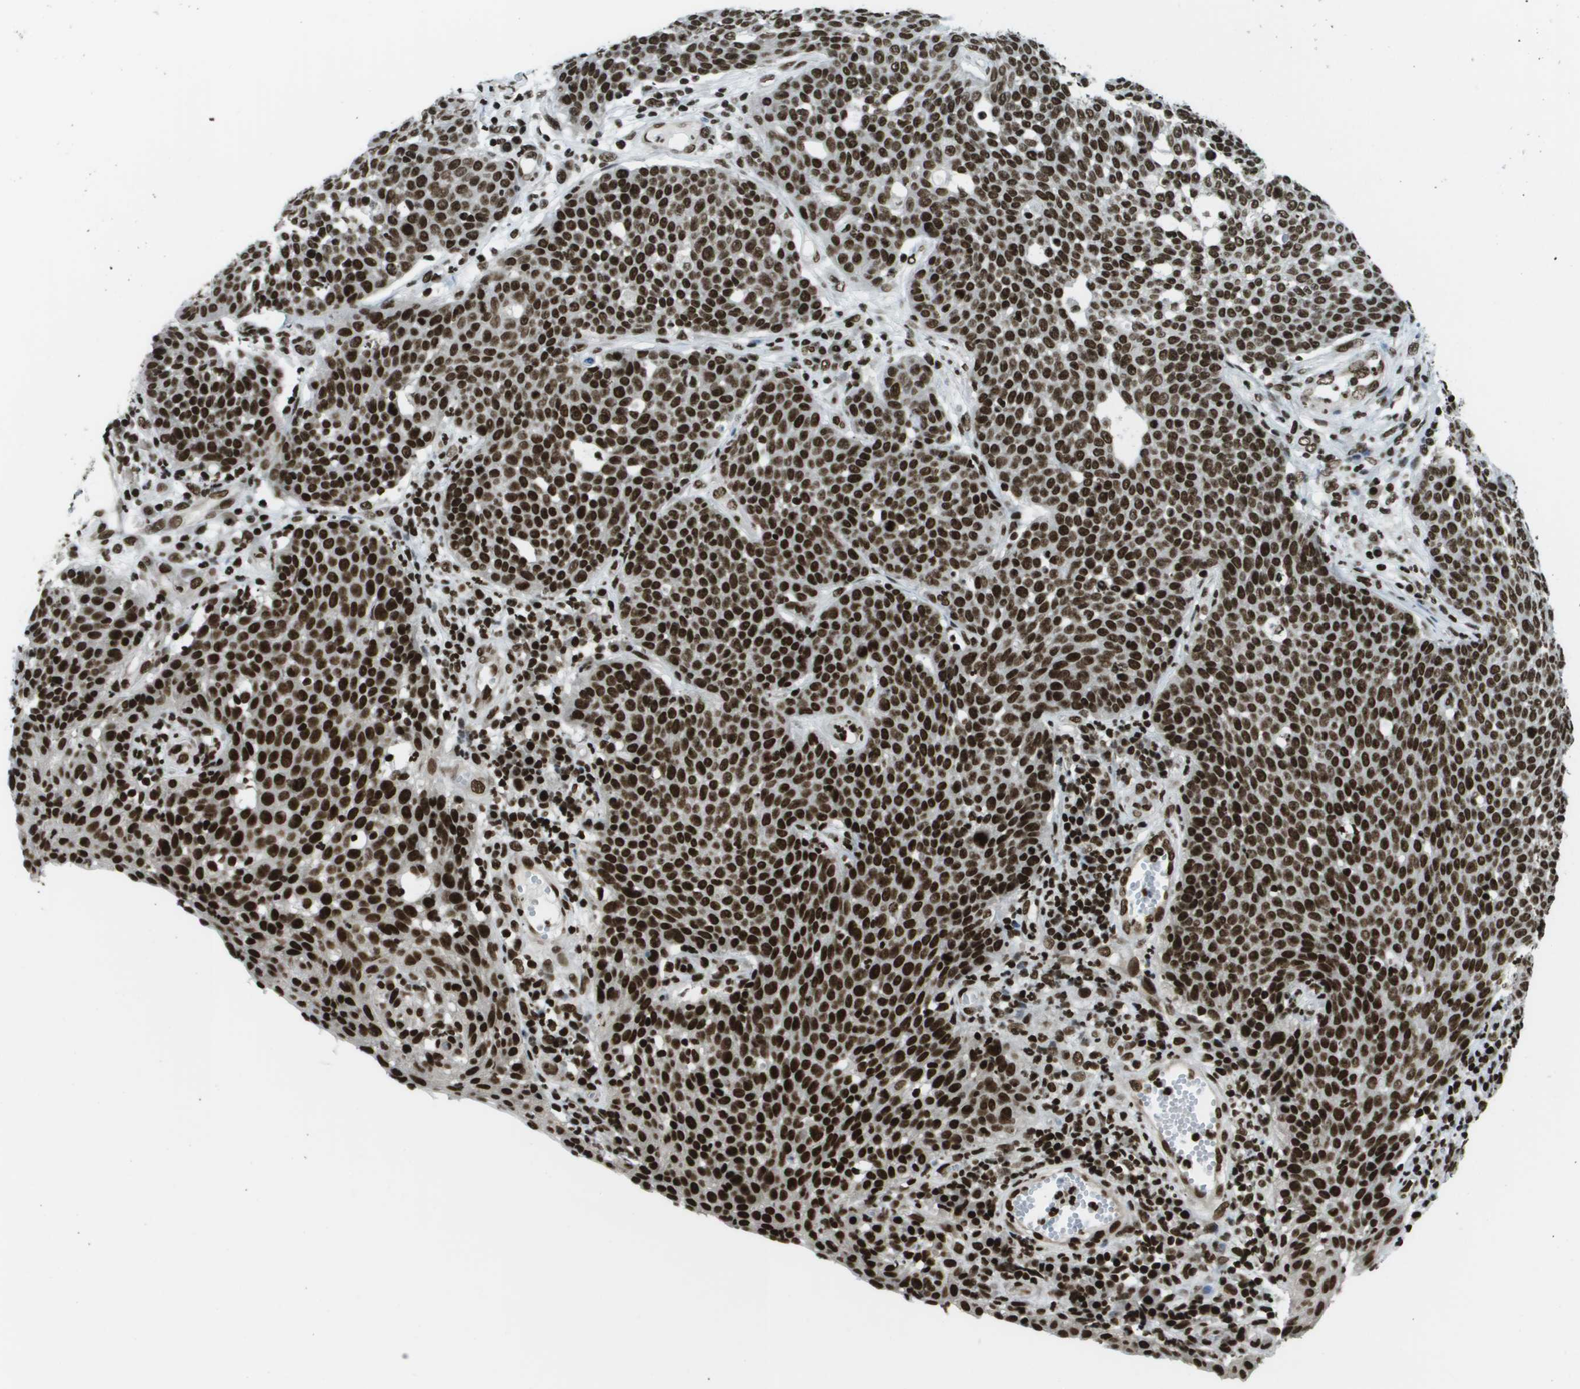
{"staining": {"intensity": "strong", "quantity": ">75%", "location": "nuclear"}, "tissue": "cervical cancer", "cell_type": "Tumor cells", "image_type": "cancer", "snomed": [{"axis": "morphology", "description": "Squamous cell carcinoma, NOS"}, {"axis": "topography", "description": "Cervix"}], "caption": "Protein analysis of squamous cell carcinoma (cervical) tissue demonstrates strong nuclear staining in approximately >75% of tumor cells.", "gene": "GLYR1", "patient": {"sex": "female", "age": 34}}